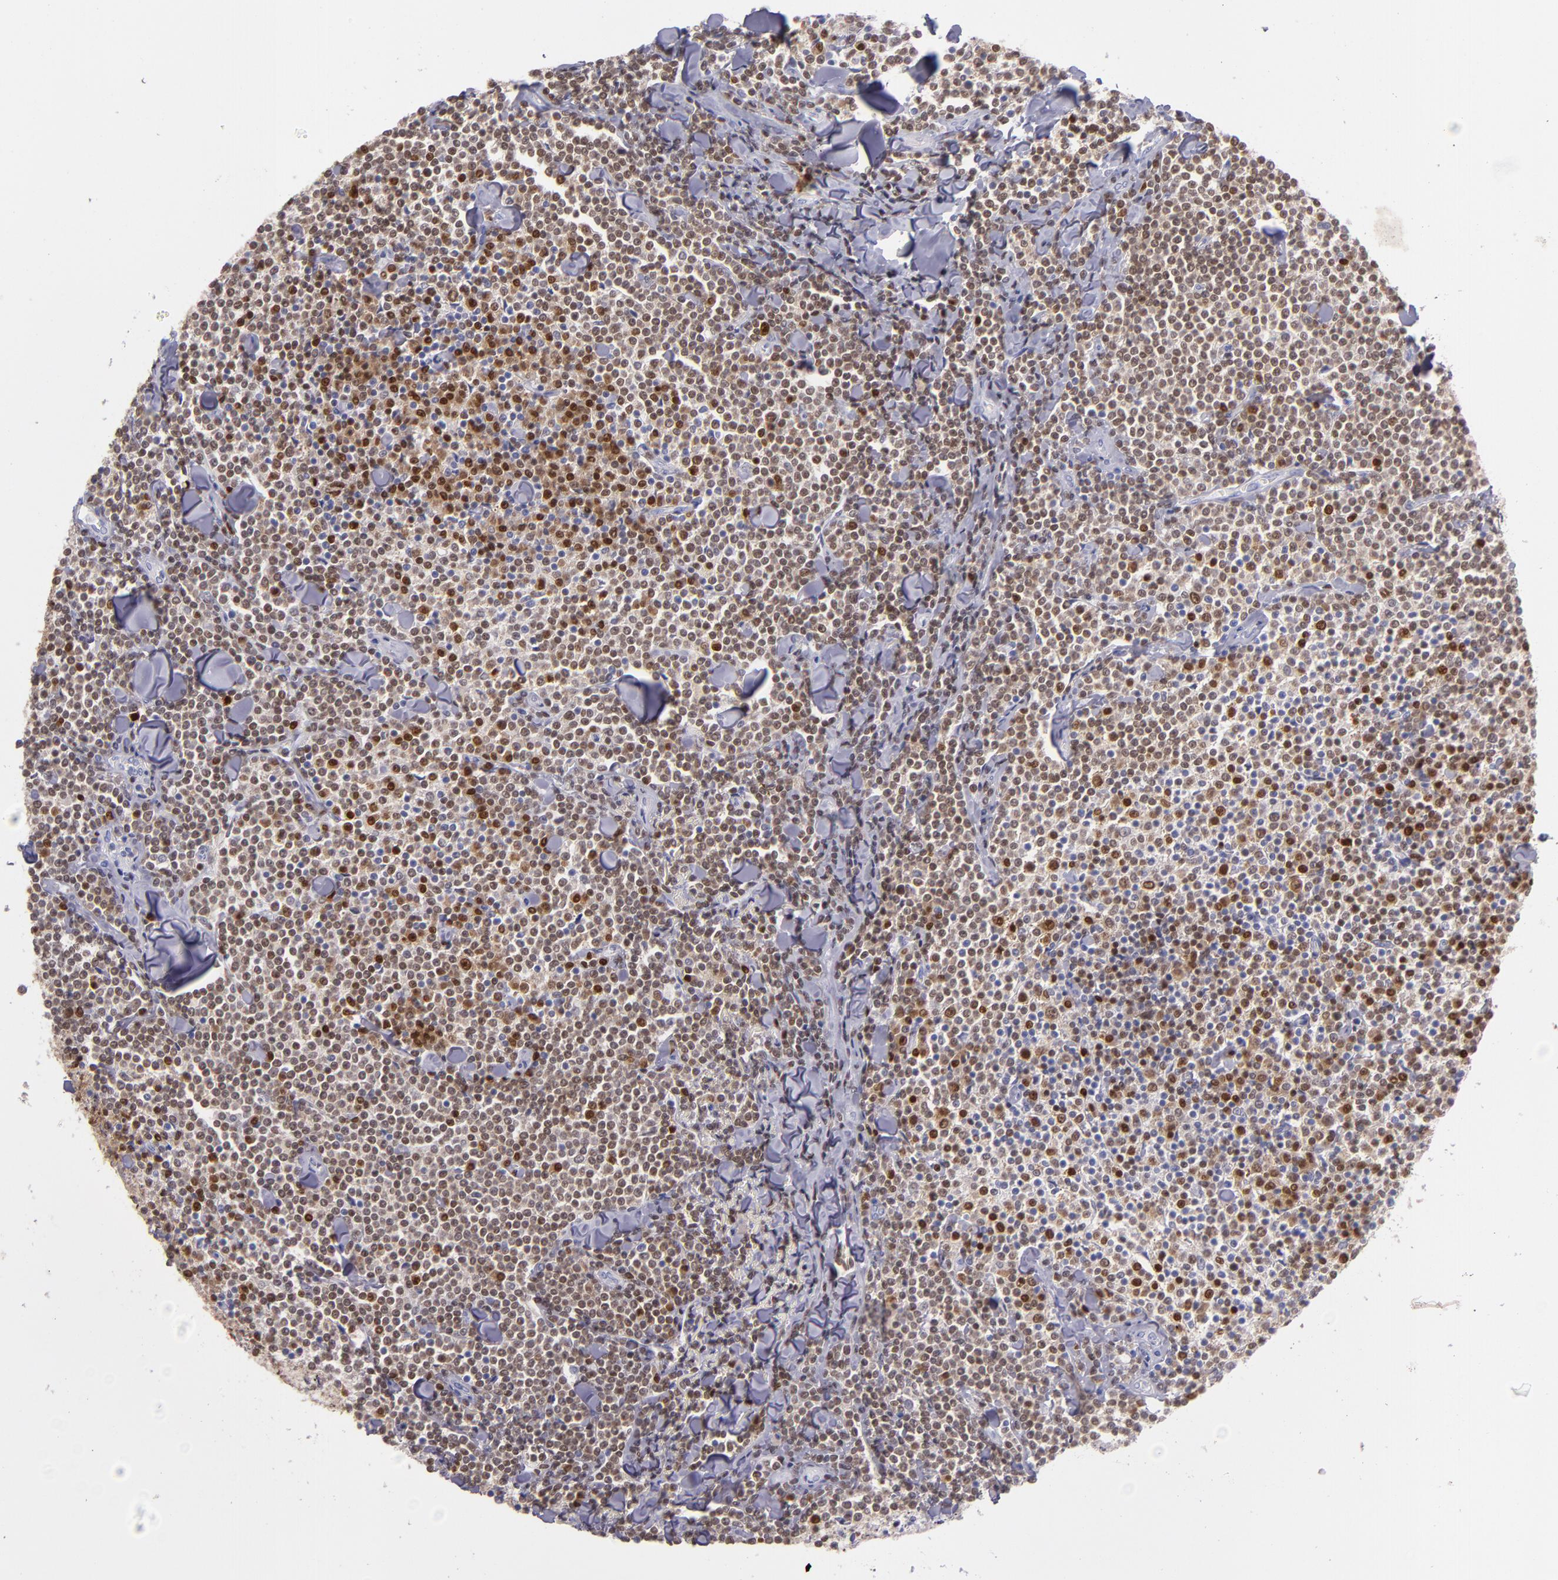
{"staining": {"intensity": "weak", "quantity": "25%-75%", "location": "cytoplasmic/membranous"}, "tissue": "lymphoma", "cell_type": "Tumor cells", "image_type": "cancer", "snomed": [{"axis": "morphology", "description": "Malignant lymphoma, non-Hodgkin's type, Low grade"}, {"axis": "topography", "description": "Soft tissue"}], "caption": "Human malignant lymphoma, non-Hodgkin's type (low-grade) stained with a brown dye reveals weak cytoplasmic/membranous positive positivity in about 25%-75% of tumor cells.", "gene": "IRF8", "patient": {"sex": "male", "age": 92}}